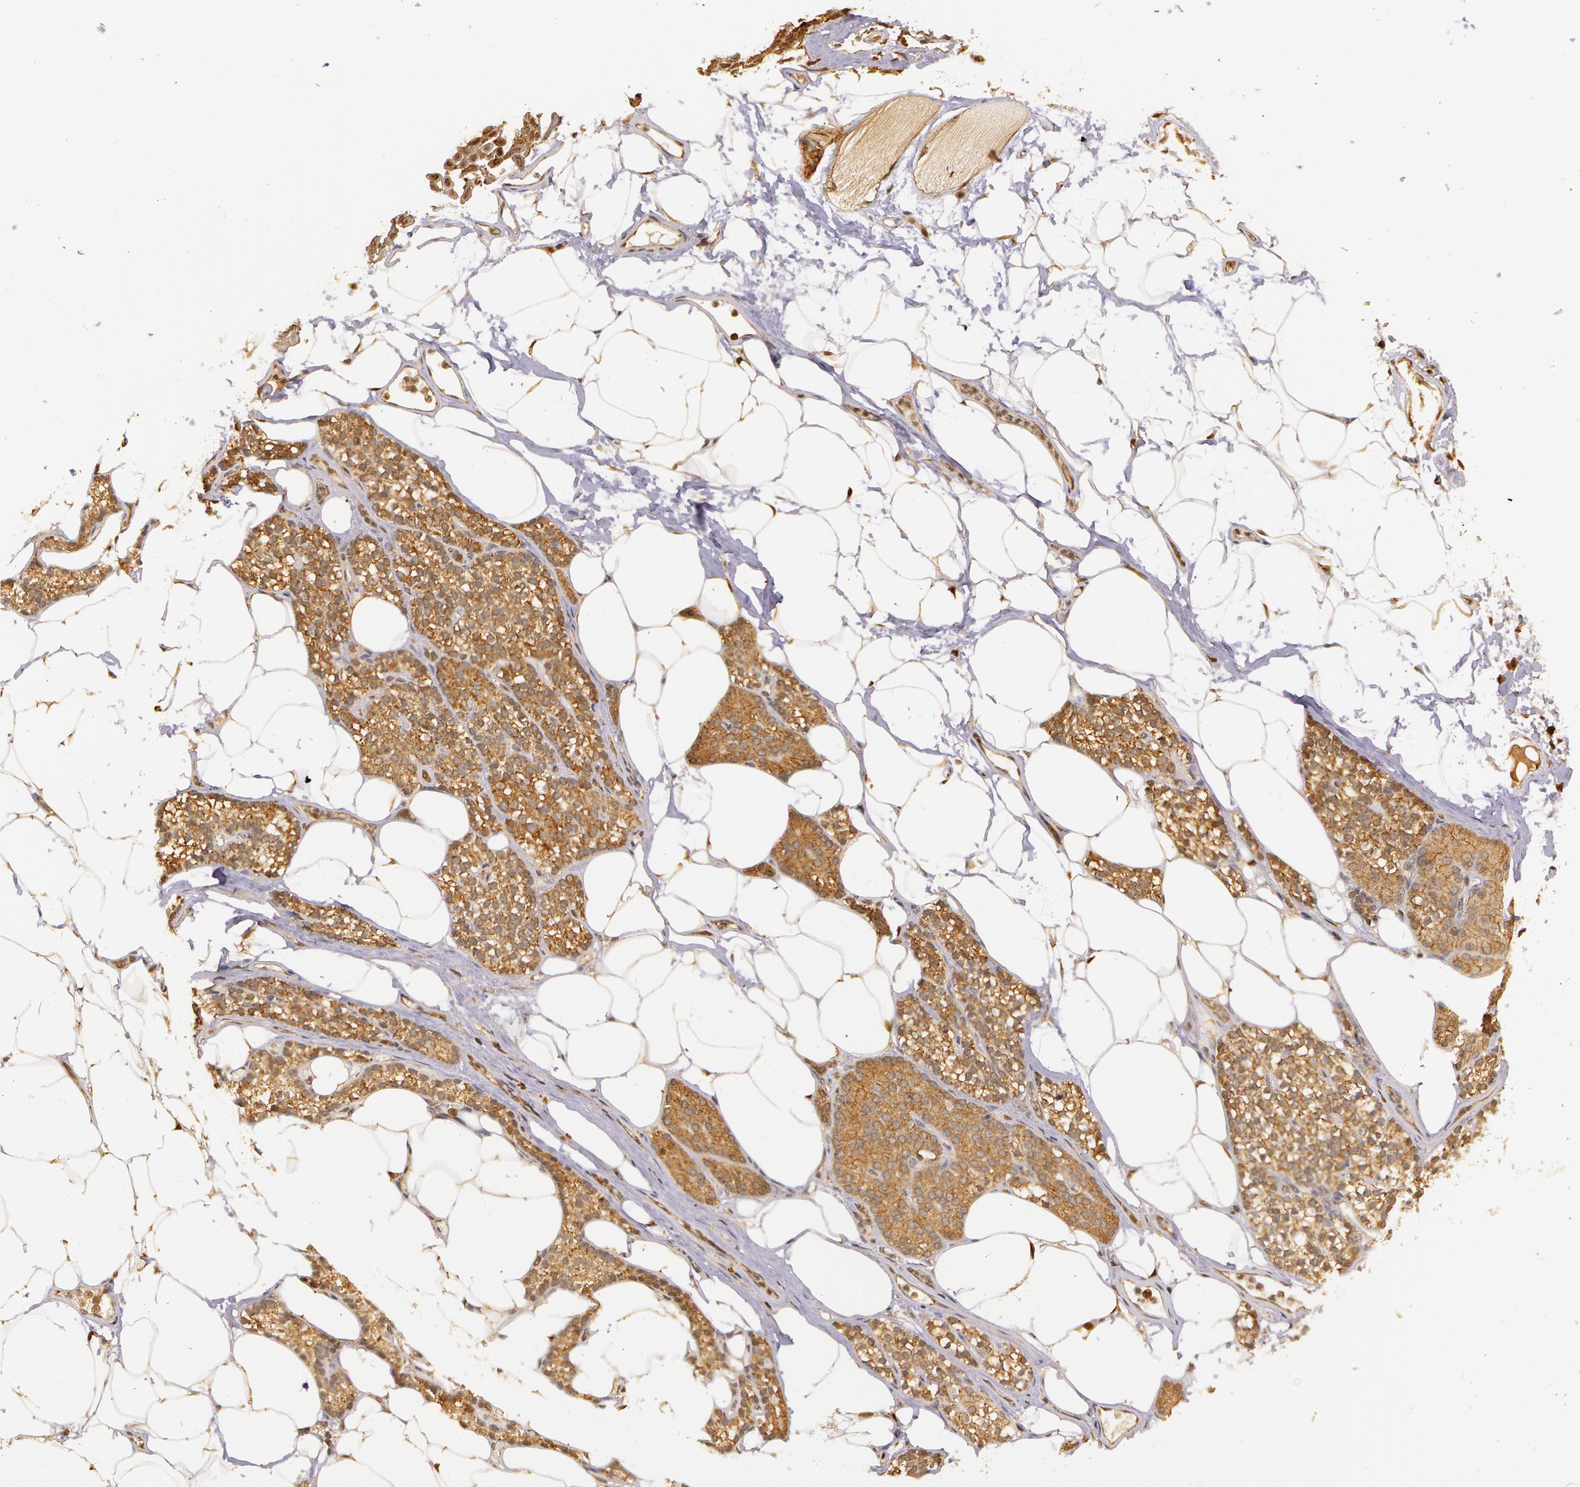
{"staining": {"intensity": "moderate", "quantity": ">75%", "location": "cytoplasmic/membranous"}, "tissue": "skeletal muscle", "cell_type": "Myocytes", "image_type": "normal", "snomed": [{"axis": "morphology", "description": "Normal tissue, NOS"}, {"axis": "topography", "description": "Skeletal muscle"}, {"axis": "topography", "description": "Parathyroid gland"}], "caption": "Protein staining demonstrates moderate cytoplasmic/membranous expression in about >75% of myocytes in unremarkable skeletal muscle.", "gene": "ASCC2", "patient": {"sex": "female", "age": 37}}